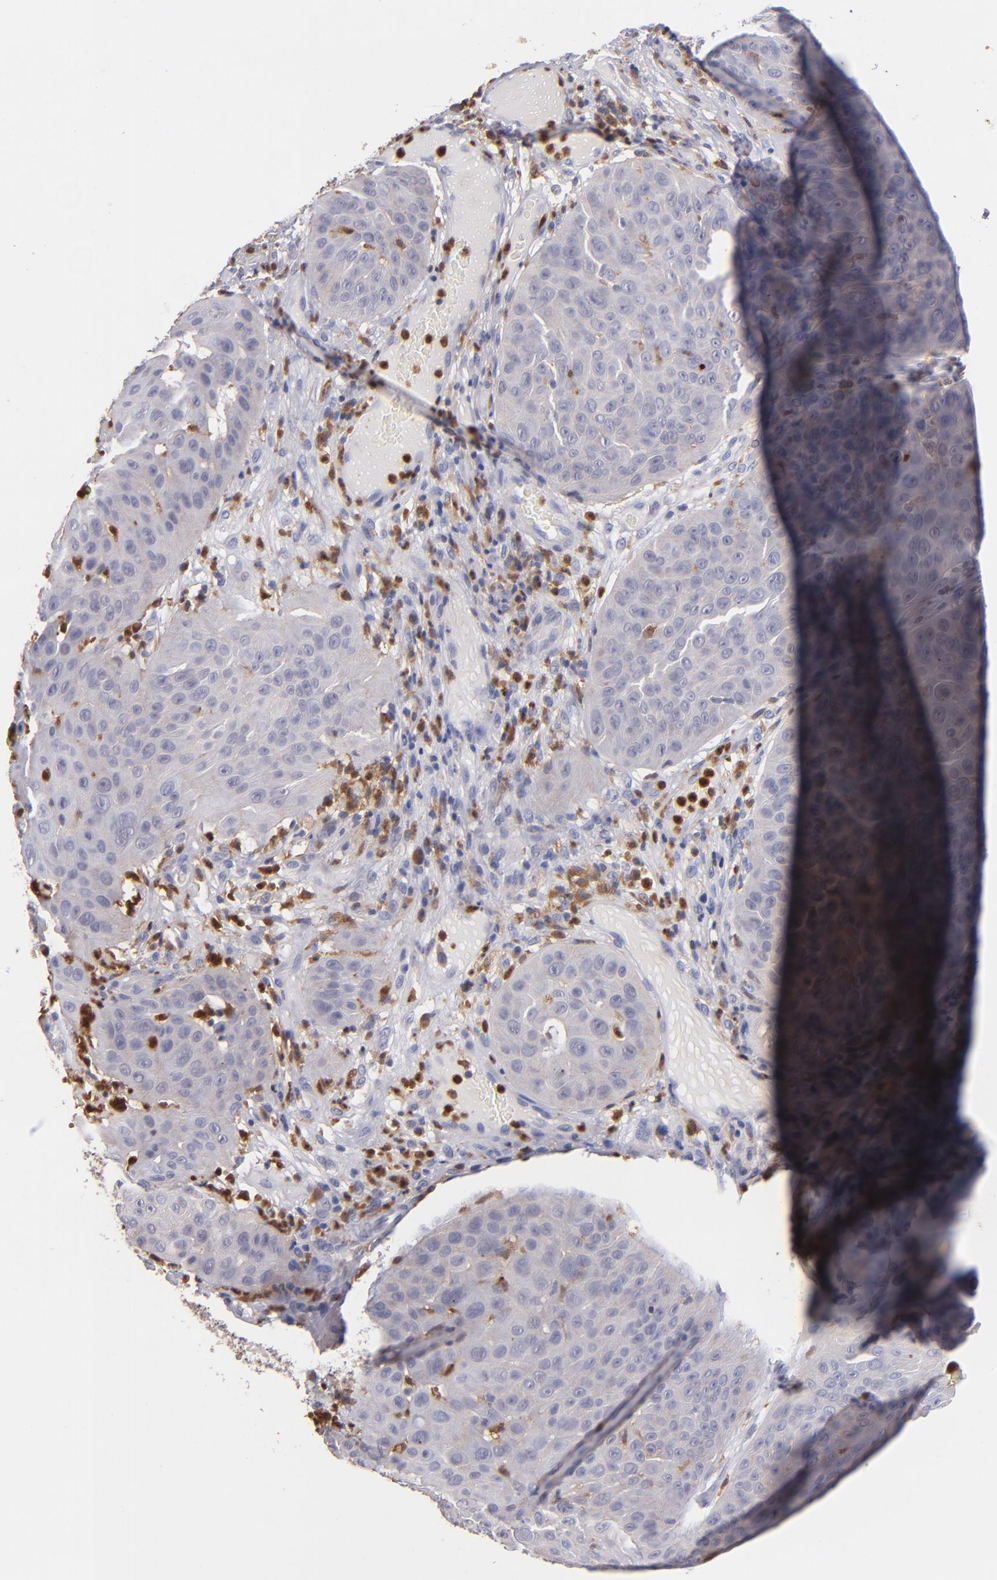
{"staining": {"intensity": "weak", "quantity": ">75%", "location": "cytoplasmic/membranous"}, "tissue": "skin cancer", "cell_type": "Tumor cells", "image_type": "cancer", "snomed": [{"axis": "morphology", "description": "Squamous cell carcinoma, NOS"}, {"axis": "topography", "description": "Skin"}], "caption": "Tumor cells display low levels of weak cytoplasmic/membranous staining in about >75% of cells in squamous cell carcinoma (skin).", "gene": "PRKCD", "patient": {"sex": "male", "age": 82}}